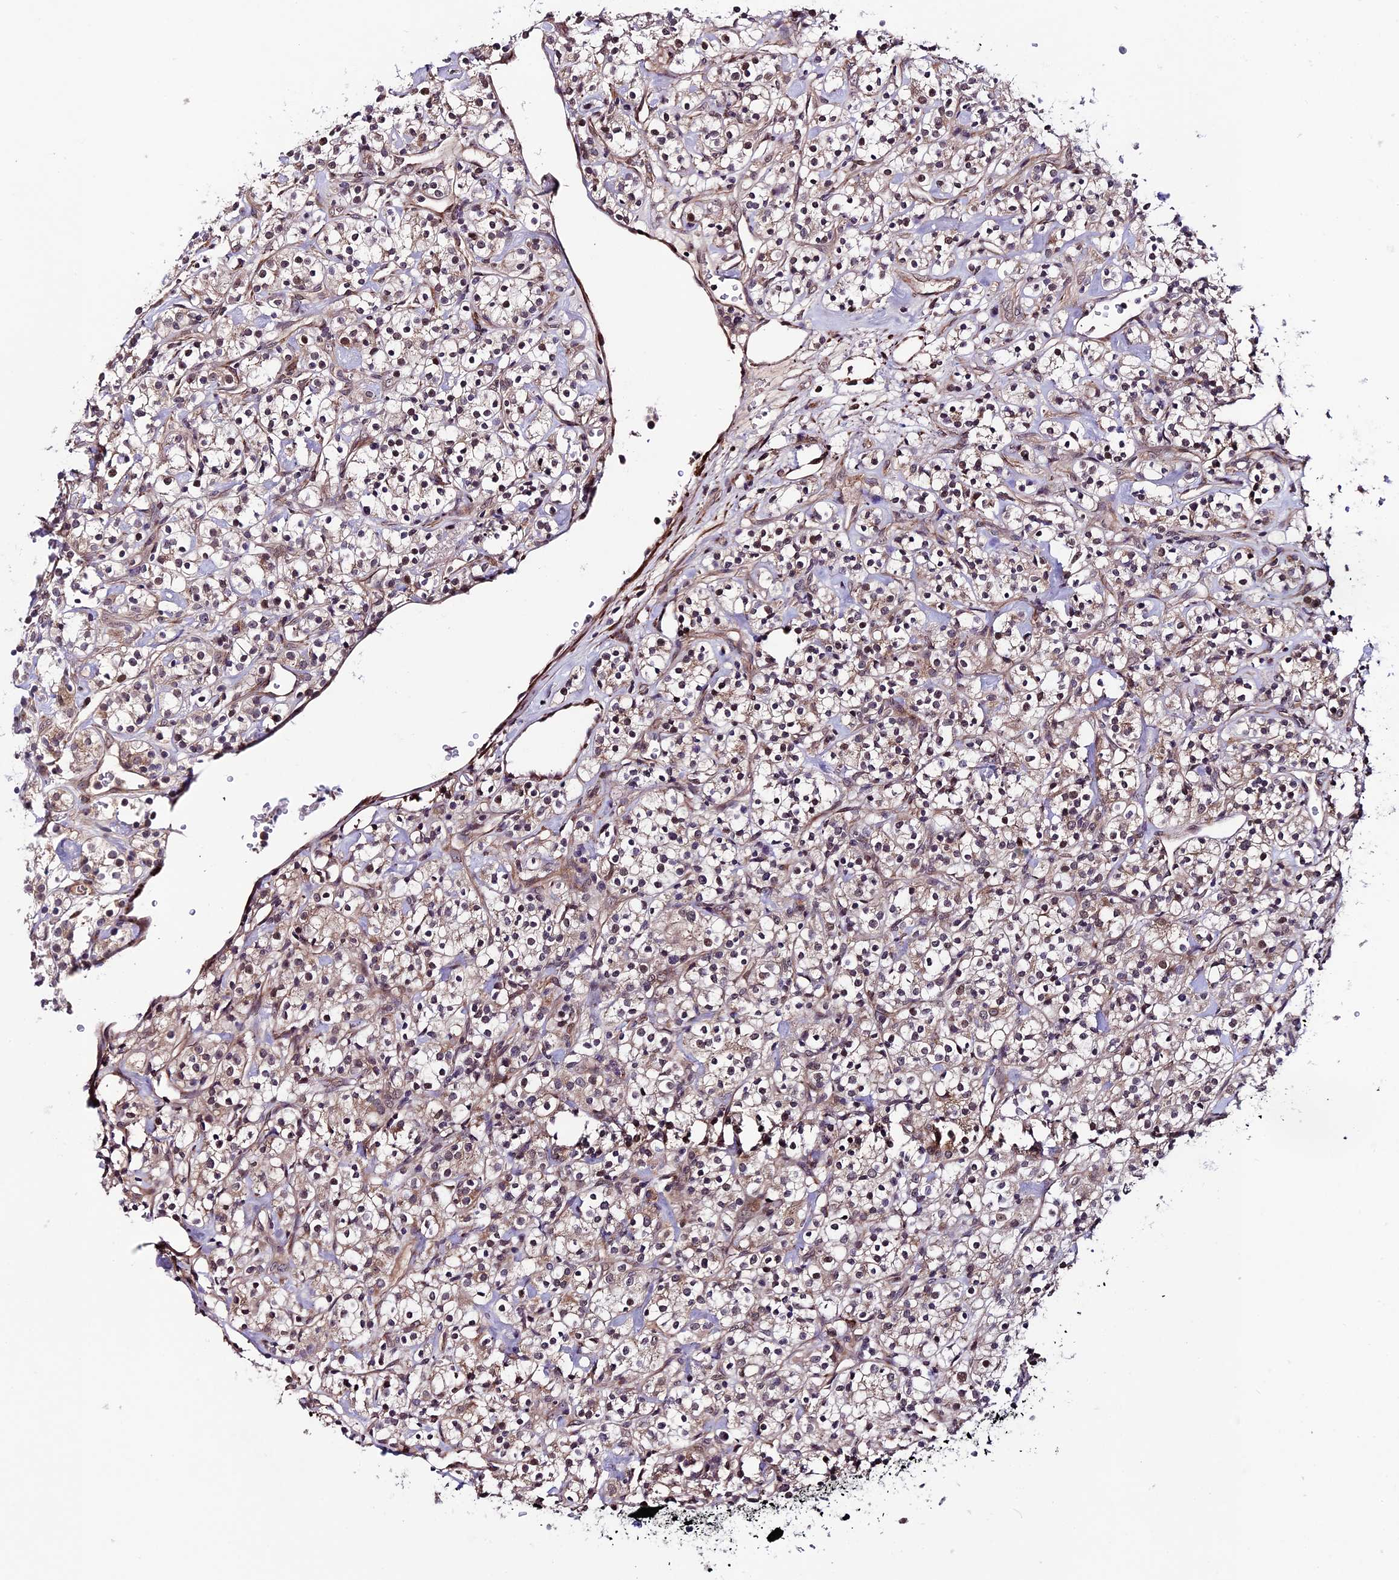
{"staining": {"intensity": "weak", "quantity": "25%-75%", "location": "cytoplasmic/membranous,nuclear"}, "tissue": "renal cancer", "cell_type": "Tumor cells", "image_type": "cancer", "snomed": [{"axis": "morphology", "description": "Adenocarcinoma, NOS"}, {"axis": "topography", "description": "Kidney"}], "caption": "Protein expression analysis of human adenocarcinoma (renal) reveals weak cytoplasmic/membranous and nuclear positivity in about 25%-75% of tumor cells.", "gene": "SIPA1L3", "patient": {"sex": "male", "age": 77}}